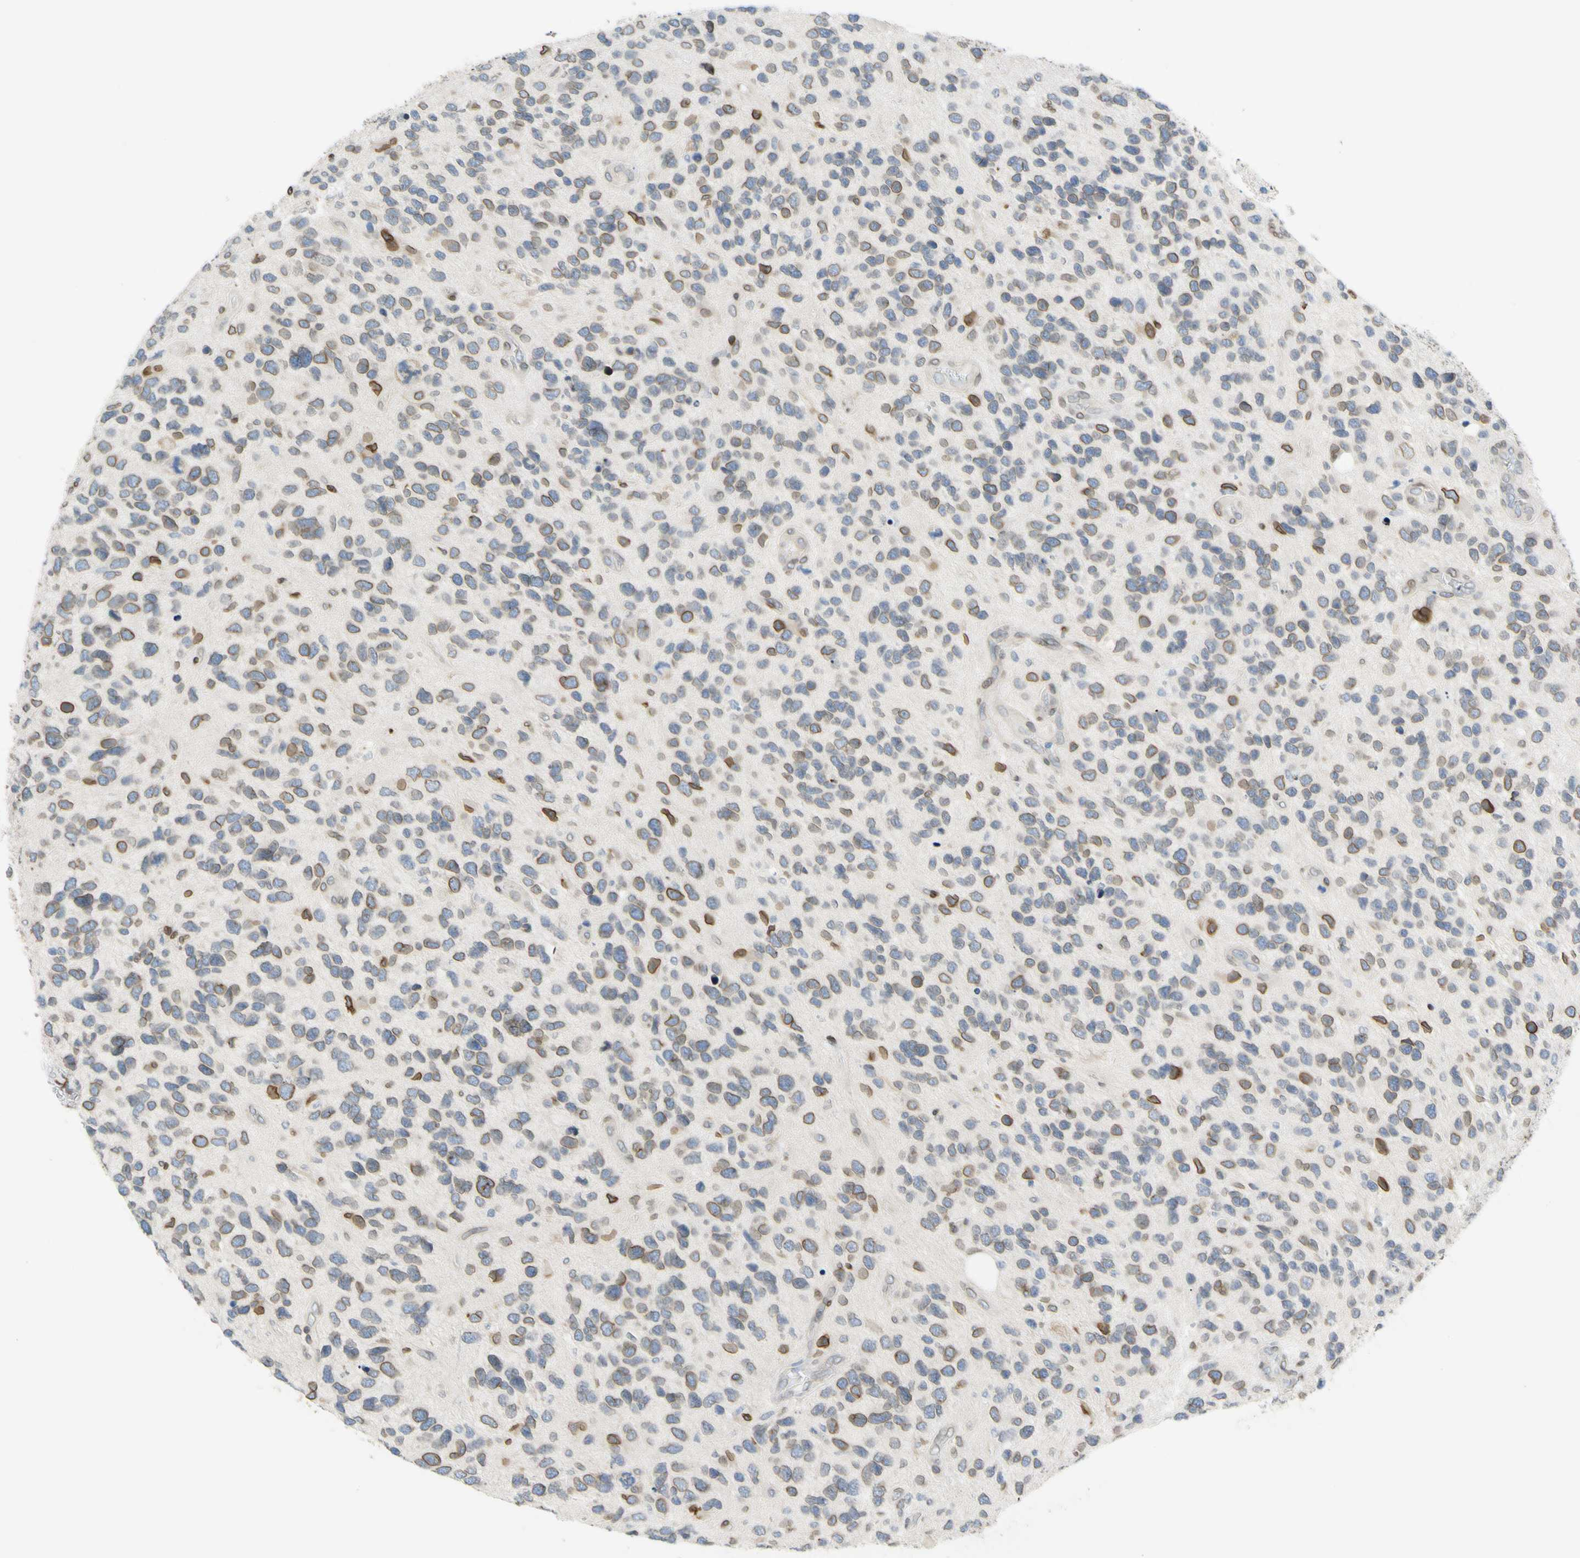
{"staining": {"intensity": "weak", "quantity": "25%-75%", "location": "cytoplasmic/membranous,nuclear"}, "tissue": "glioma", "cell_type": "Tumor cells", "image_type": "cancer", "snomed": [{"axis": "morphology", "description": "Glioma, malignant, High grade"}, {"axis": "topography", "description": "Brain"}], "caption": "The micrograph reveals immunohistochemical staining of glioma. There is weak cytoplasmic/membranous and nuclear expression is identified in approximately 25%-75% of tumor cells.", "gene": "SUN1", "patient": {"sex": "female", "age": 58}}